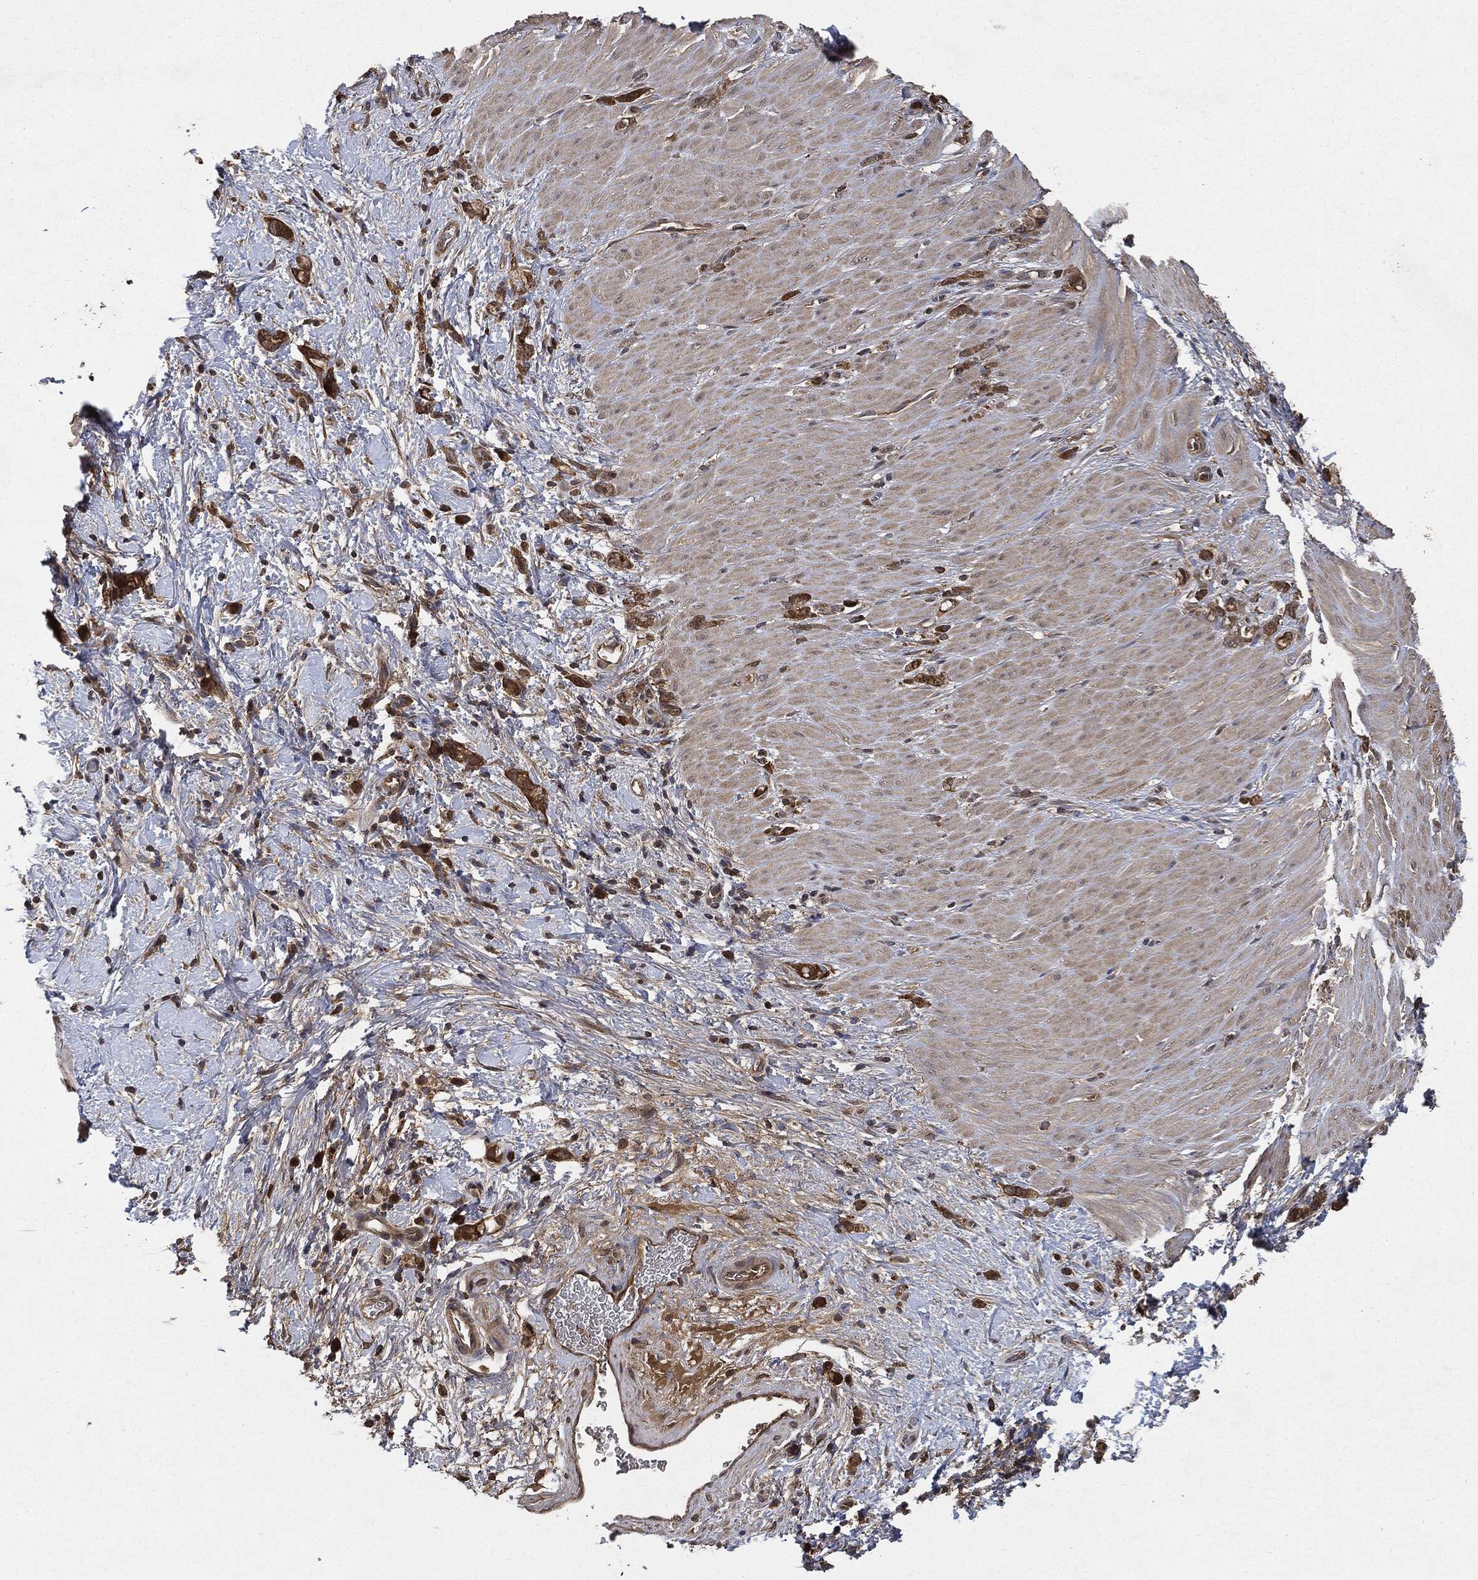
{"staining": {"intensity": "strong", "quantity": ">75%", "location": "cytoplasmic/membranous"}, "tissue": "stomach cancer", "cell_type": "Tumor cells", "image_type": "cancer", "snomed": [{"axis": "morphology", "description": "Normal tissue, NOS"}, {"axis": "morphology", "description": "Adenocarcinoma, NOS"}, {"axis": "topography", "description": "Stomach"}], "caption": "Adenocarcinoma (stomach) was stained to show a protein in brown. There is high levels of strong cytoplasmic/membranous staining in about >75% of tumor cells. (DAB (3,3'-diaminobenzidine) = brown stain, brightfield microscopy at high magnification).", "gene": "BRAF", "patient": {"sex": "male", "age": 67}}